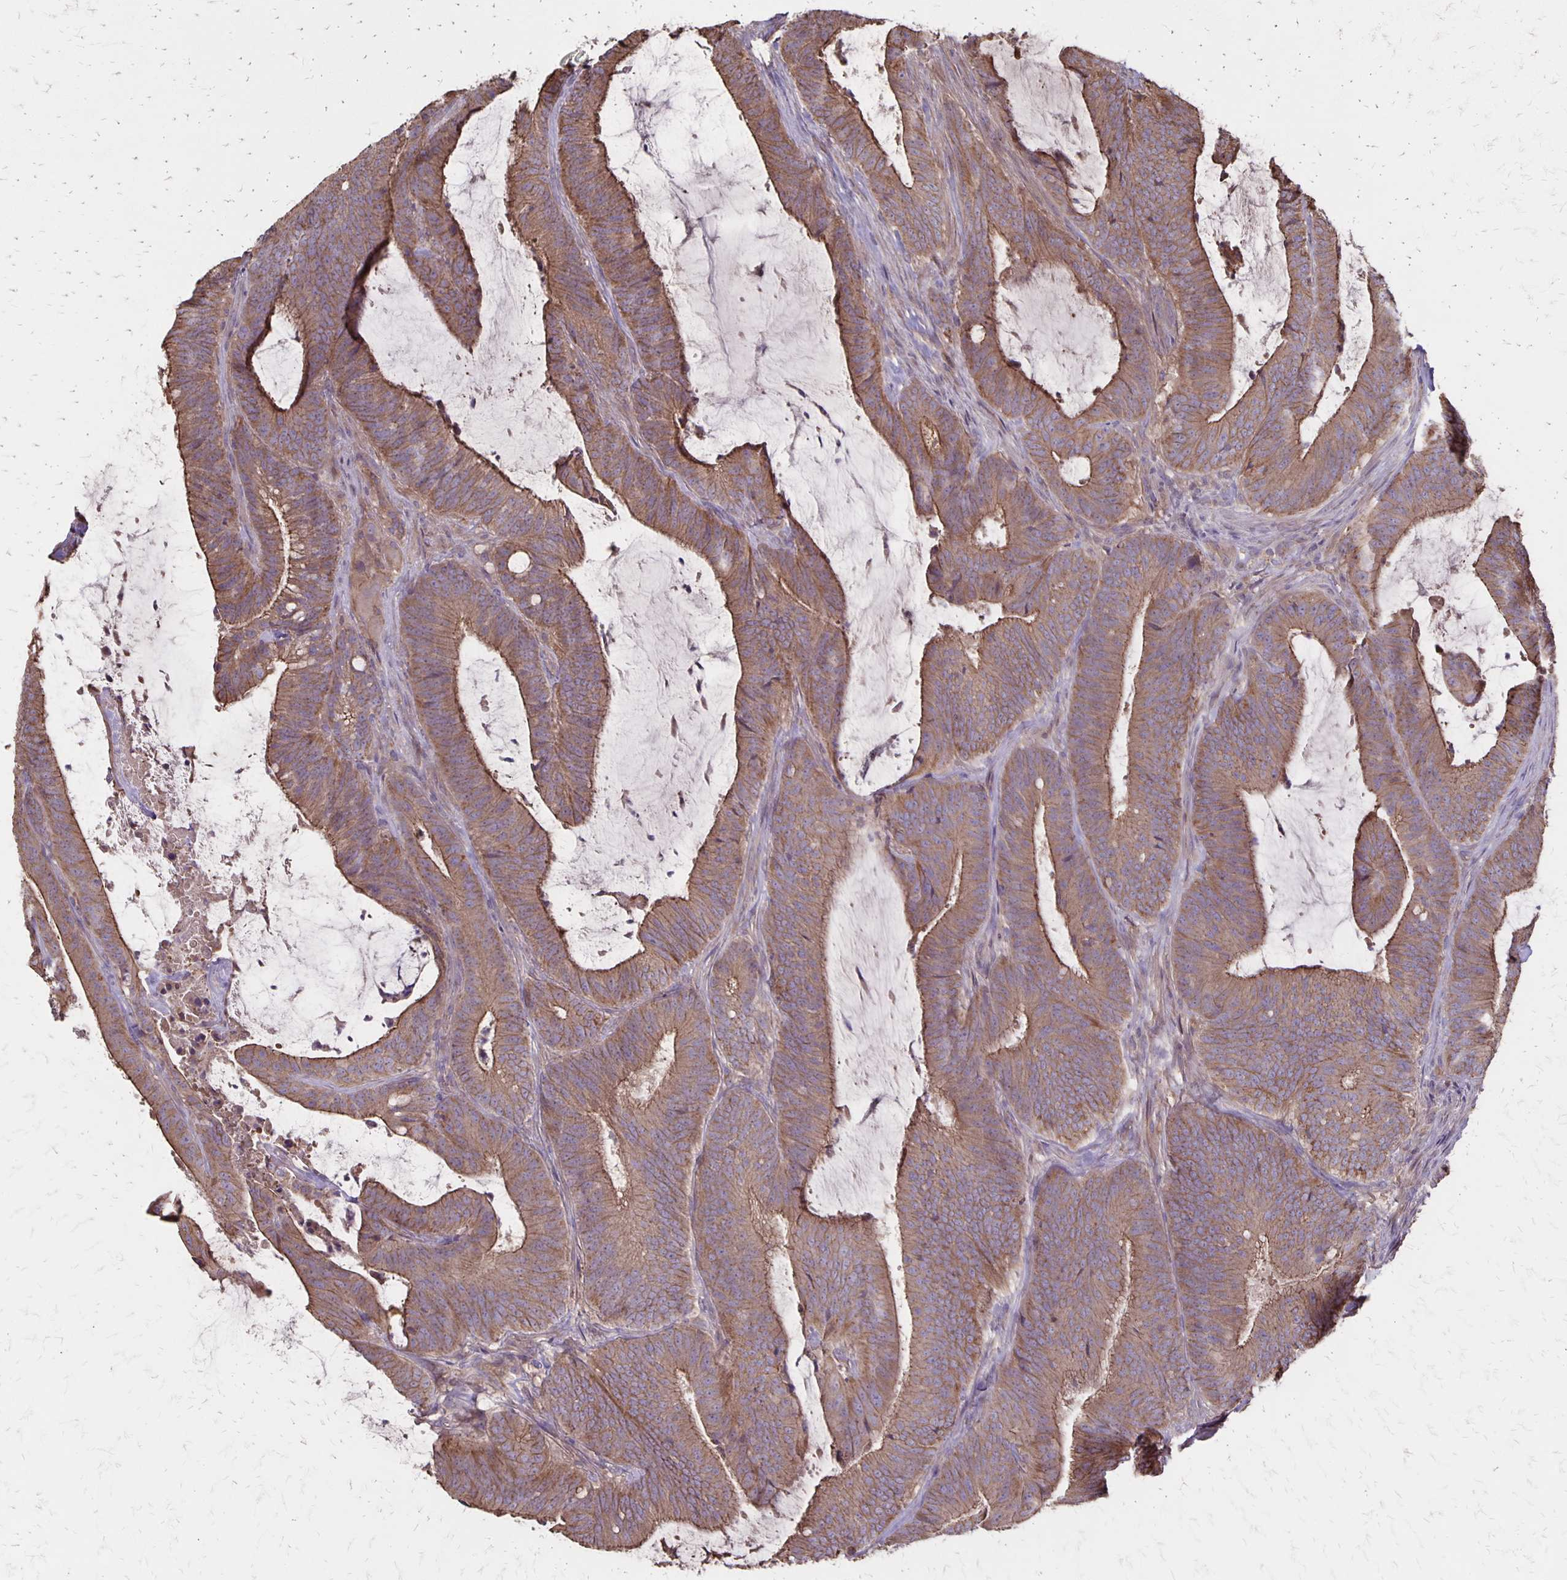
{"staining": {"intensity": "moderate", "quantity": ">75%", "location": "cytoplasmic/membranous"}, "tissue": "colorectal cancer", "cell_type": "Tumor cells", "image_type": "cancer", "snomed": [{"axis": "morphology", "description": "Adenocarcinoma, NOS"}, {"axis": "topography", "description": "Colon"}], "caption": "DAB (3,3'-diaminobenzidine) immunohistochemical staining of human colorectal cancer demonstrates moderate cytoplasmic/membranous protein staining in approximately >75% of tumor cells.", "gene": "PROM2", "patient": {"sex": "female", "age": 43}}